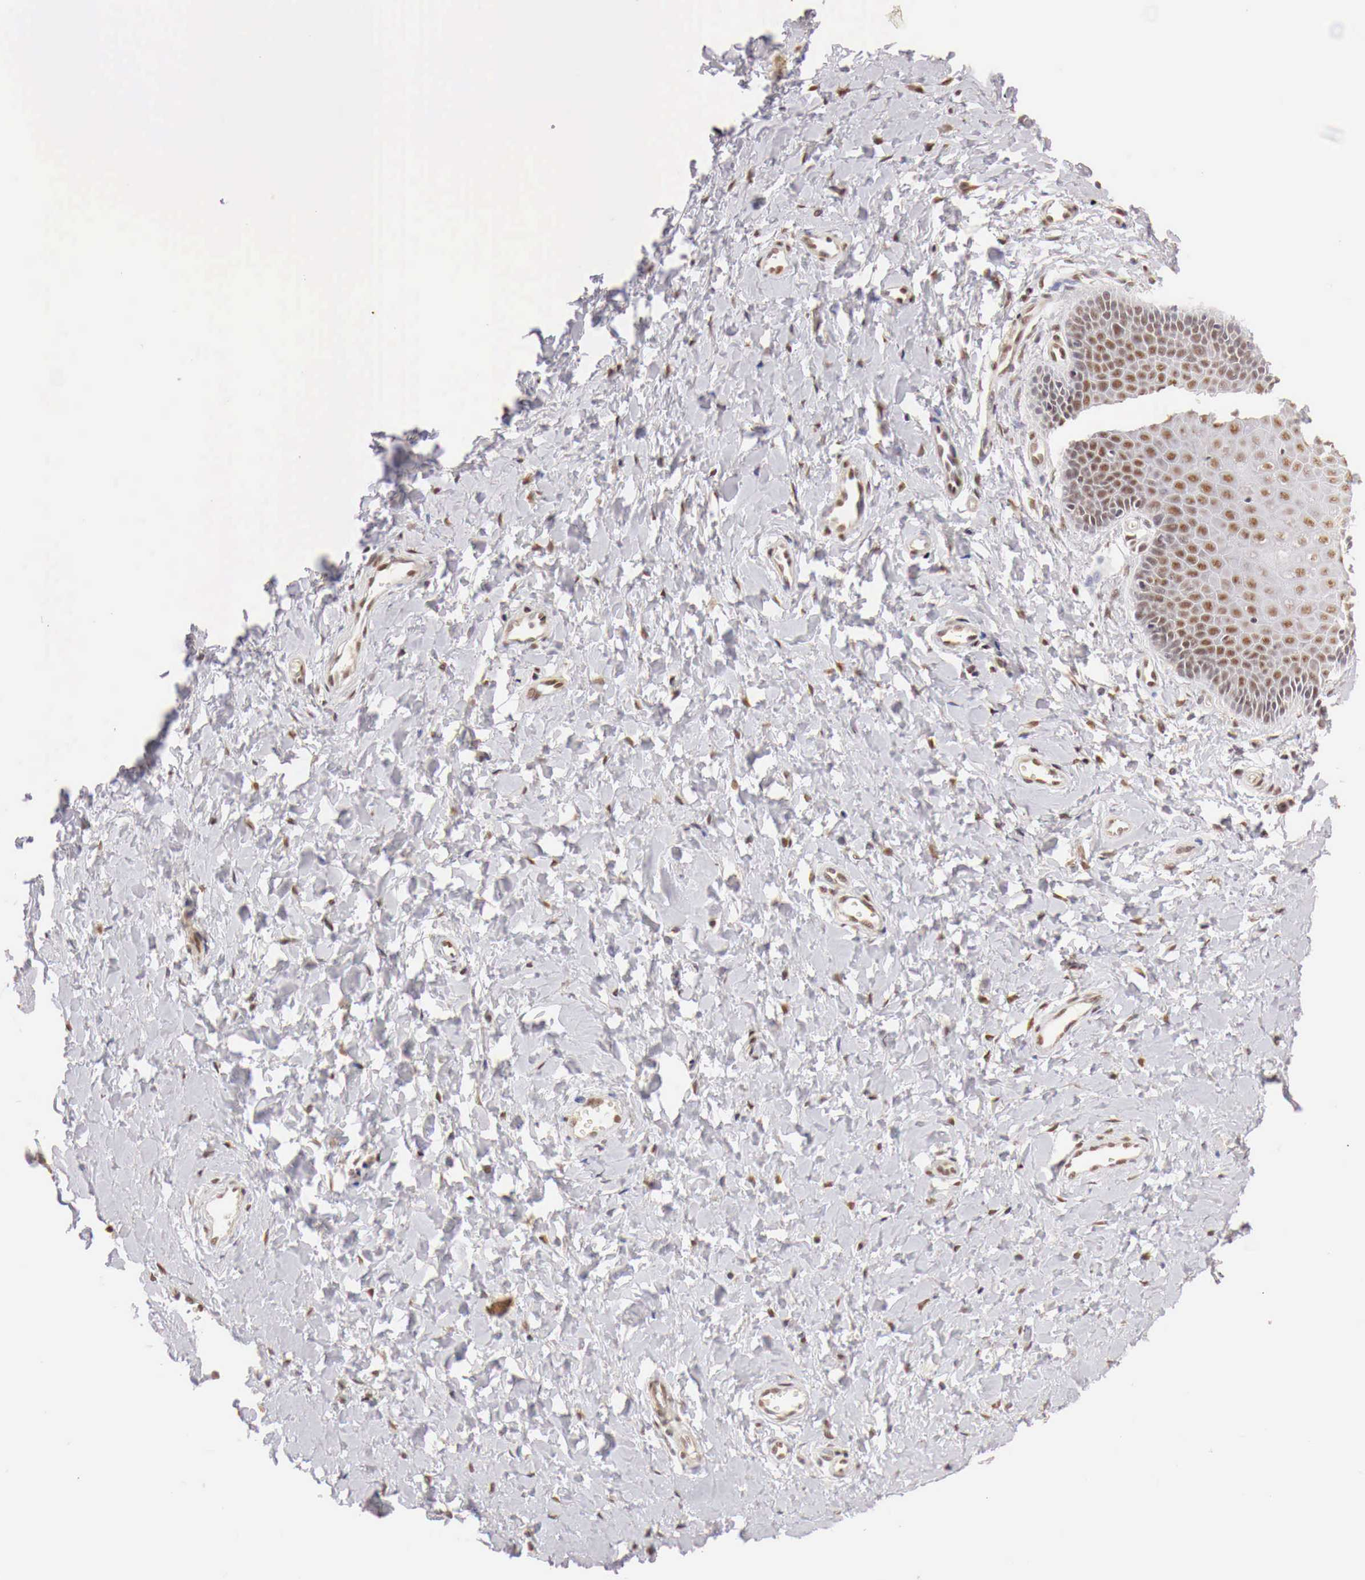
{"staining": {"intensity": "weak", "quantity": "25%-75%", "location": "nuclear"}, "tissue": "vagina", "cell_type": "Squamous epithelial cells", "image_type": "normal", "snomed": [{"axis": "morphology", "description": "Normal tissue, NOS"}, {"axis": "topography", "description": "Vagina"}], "caption": "Weak nuclear expression is identified in about 25%-75% of squamous epithelial cells in benign vagina.", "gene": "GPKOW", "patient": {"sex": "female", "age": 68}}